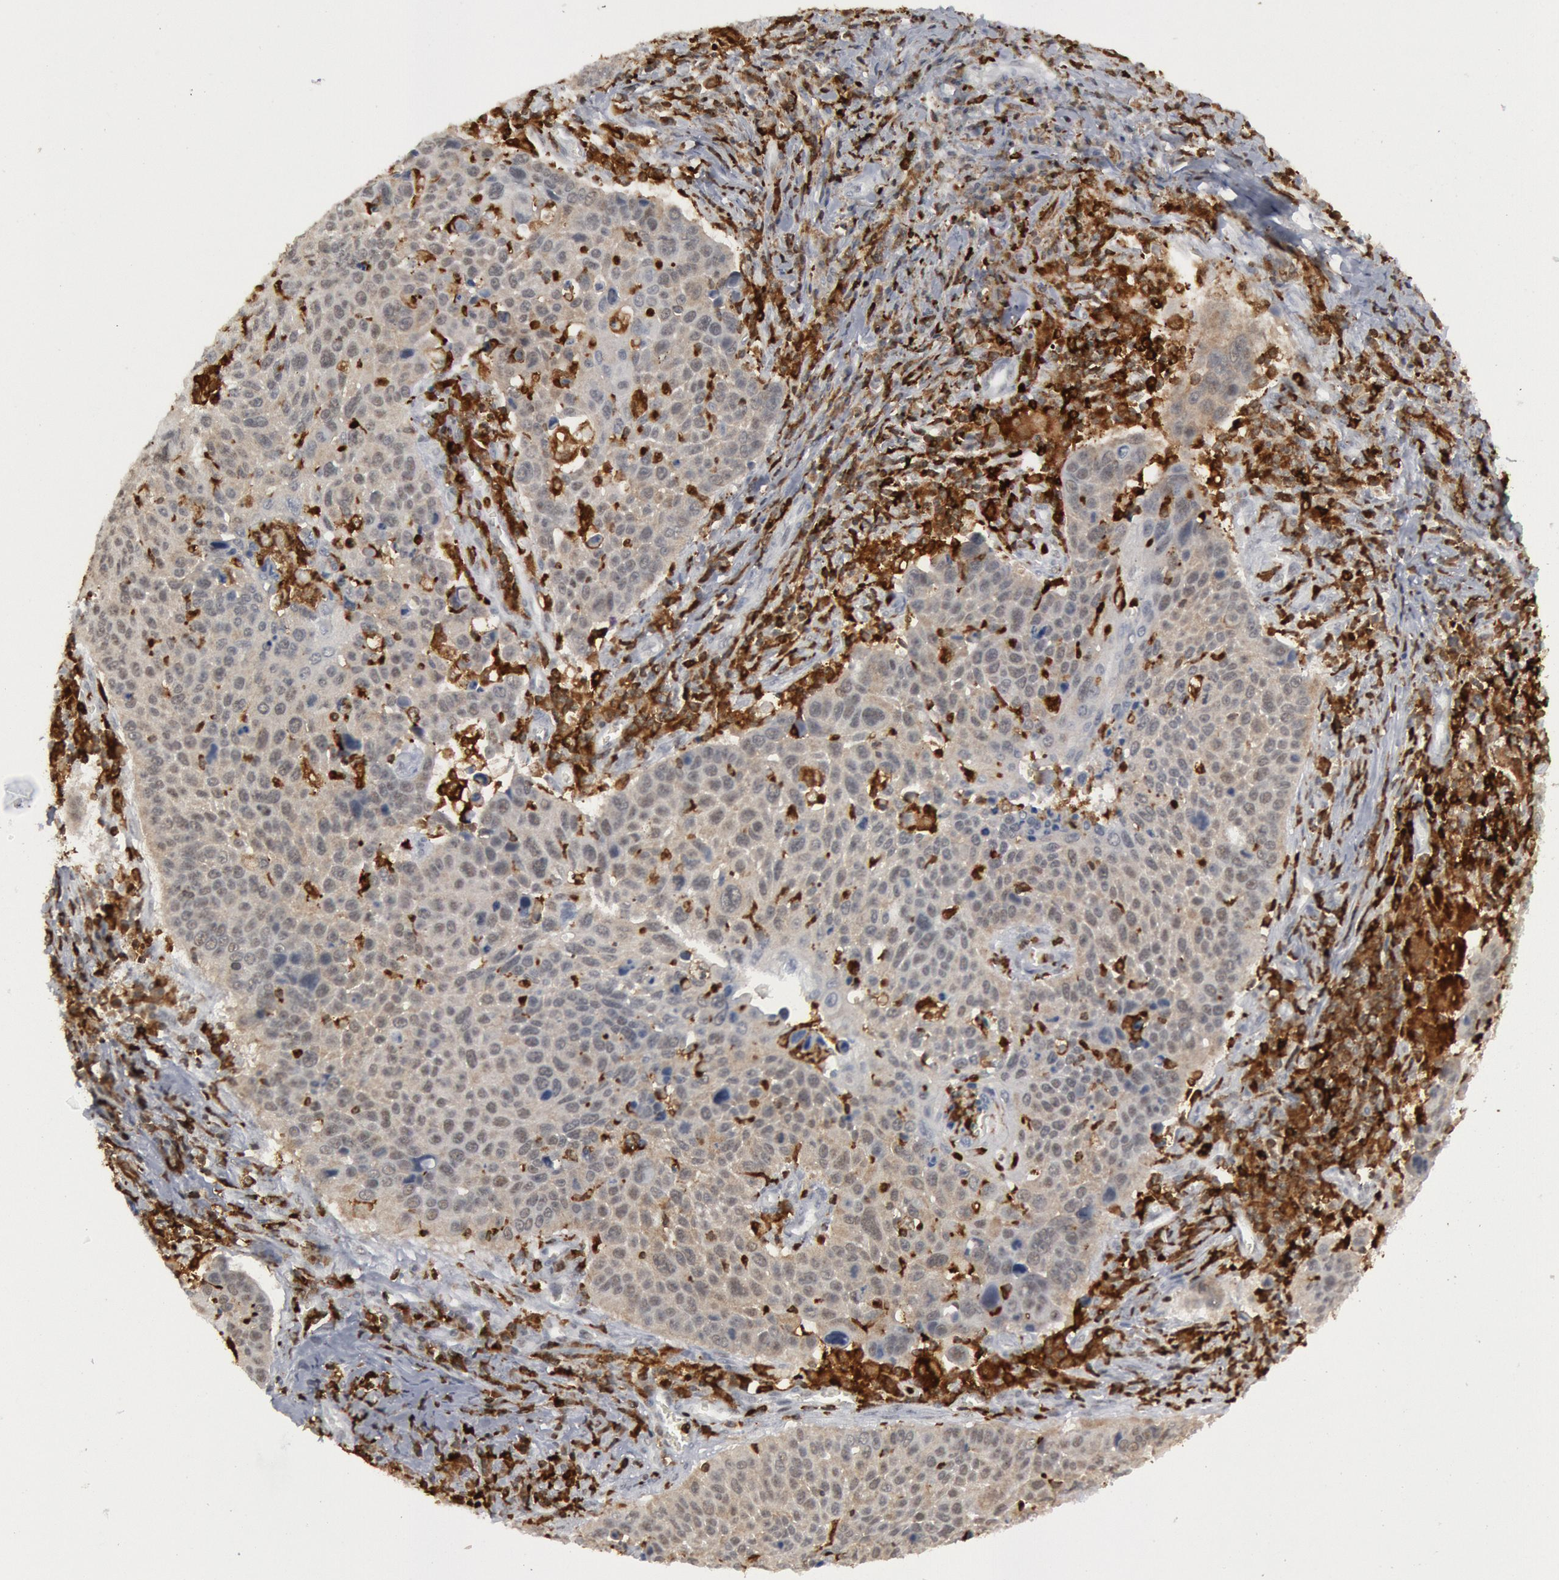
{"staining": {"intensity": "weak", "quantity": ">75%", "location": "cytoplasmic/membranous,nuclear"}, "tissue": "lung cancer", "cell_type": "Tumor cells", "image_type": "cancer", "snomed": [{"axis": "morphology", "description": "Squamous cell carcinoma, NOS"}, {"axis": "topography", "description": "Lung"}], "caption": "Brown immunohistochemical staining in squamous cell carcinoma (lung) shows weak cytoplasmic/membranous and nuclear staining in approximately >75% of tumor cells. (DAB = brown stain, brightfield microscopy at high magnification).", "gene": "PTPN6", "patient": {"sex": "male", "age": 68}}